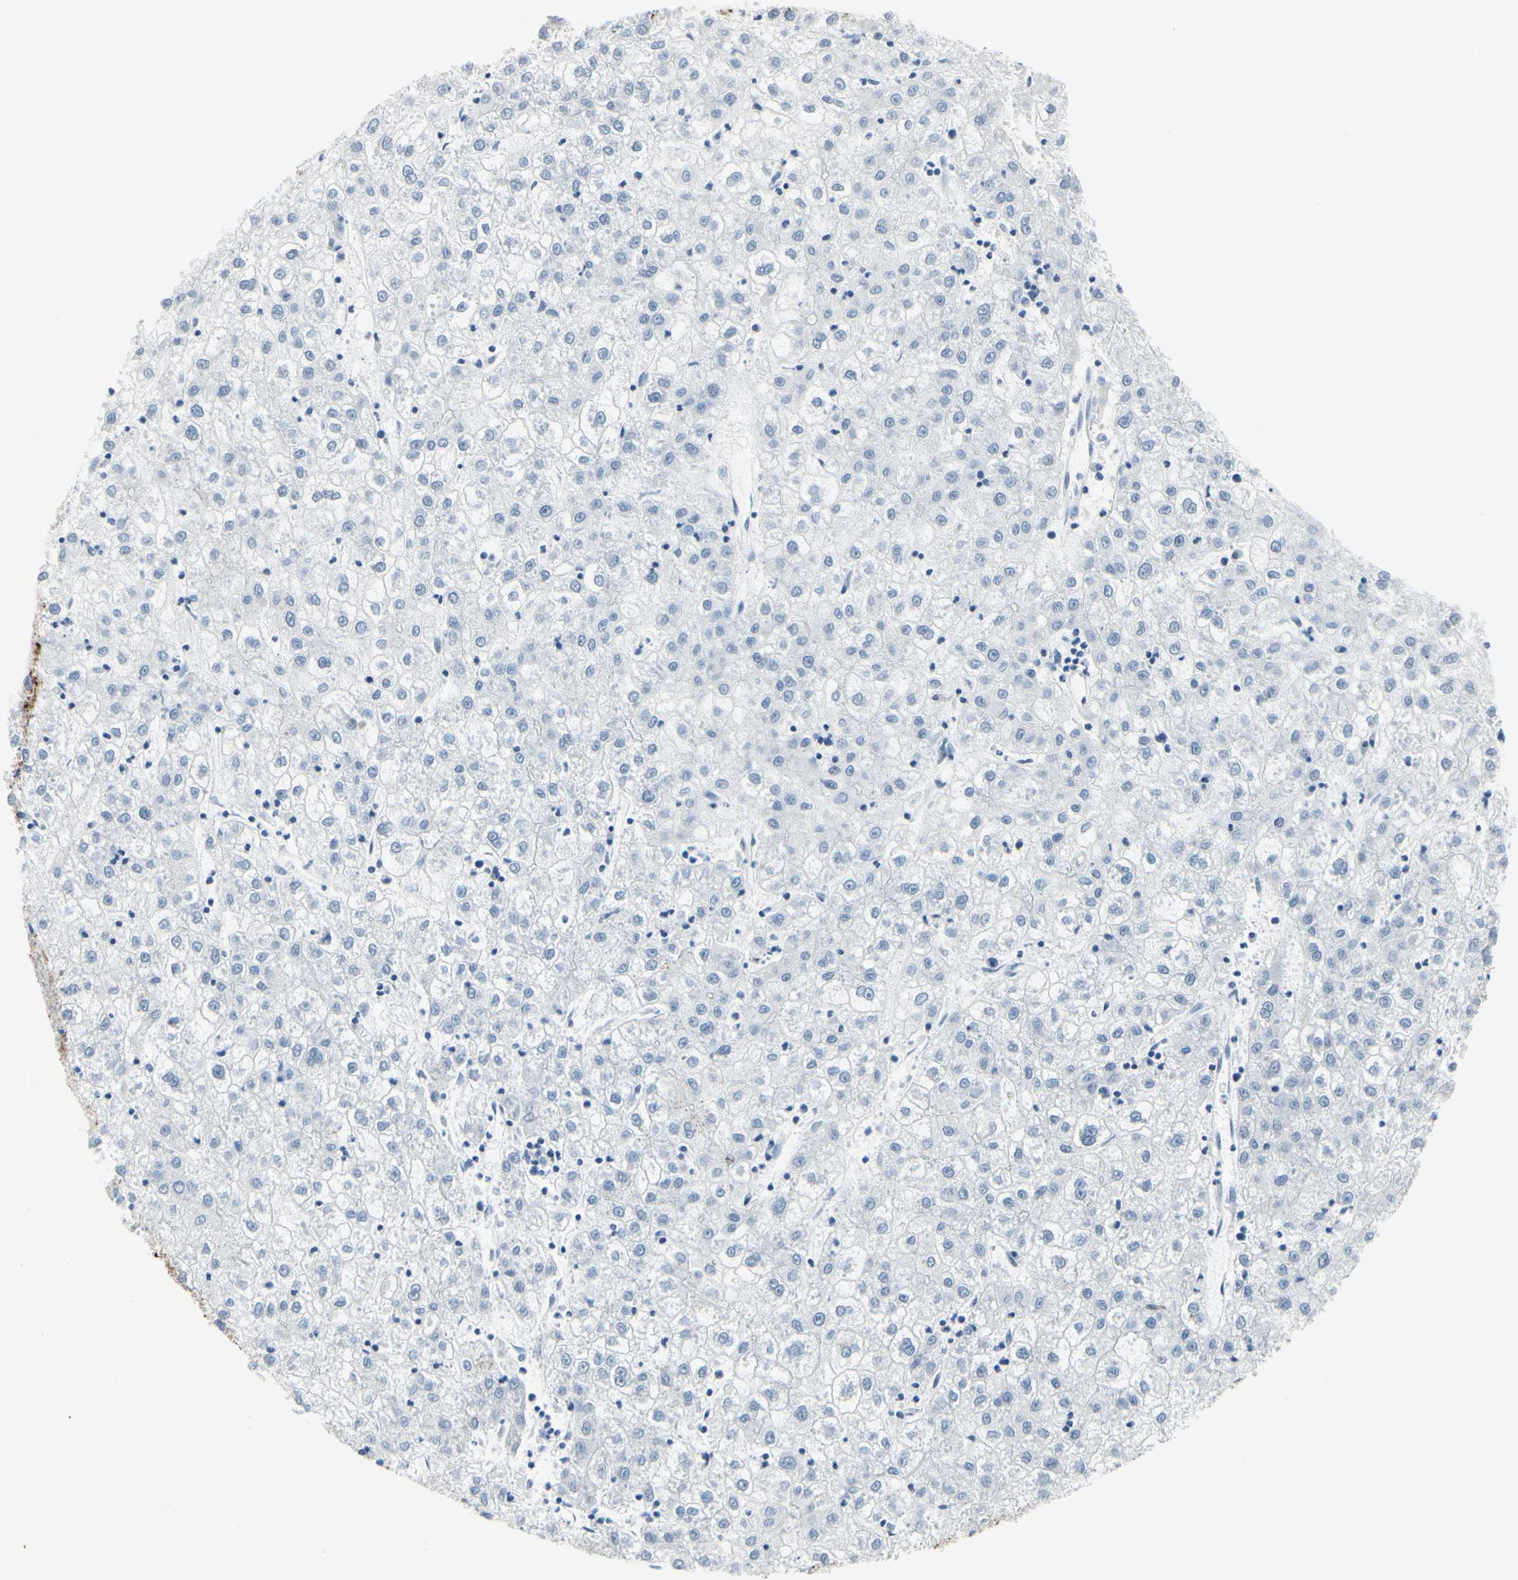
{"staining": {"intensity": "negative", "quantity": "none", "location": "none"}, "tissue": "liver cancer", "cell_type": "Tumor cells", "image_type": "cancer", "snomed": [{"axis": "morphology", "description": "Carcinoma, Hepatocellular, NOS"}, {"axis": "topography", "description": "Liver"}], "caption": "IHC histopathology image of liver cancer stained for a protein (brown), which displays no positivity in tumor cells.", "gene": "MUC5B", "patient": {"sex": "male", "age": 72}}